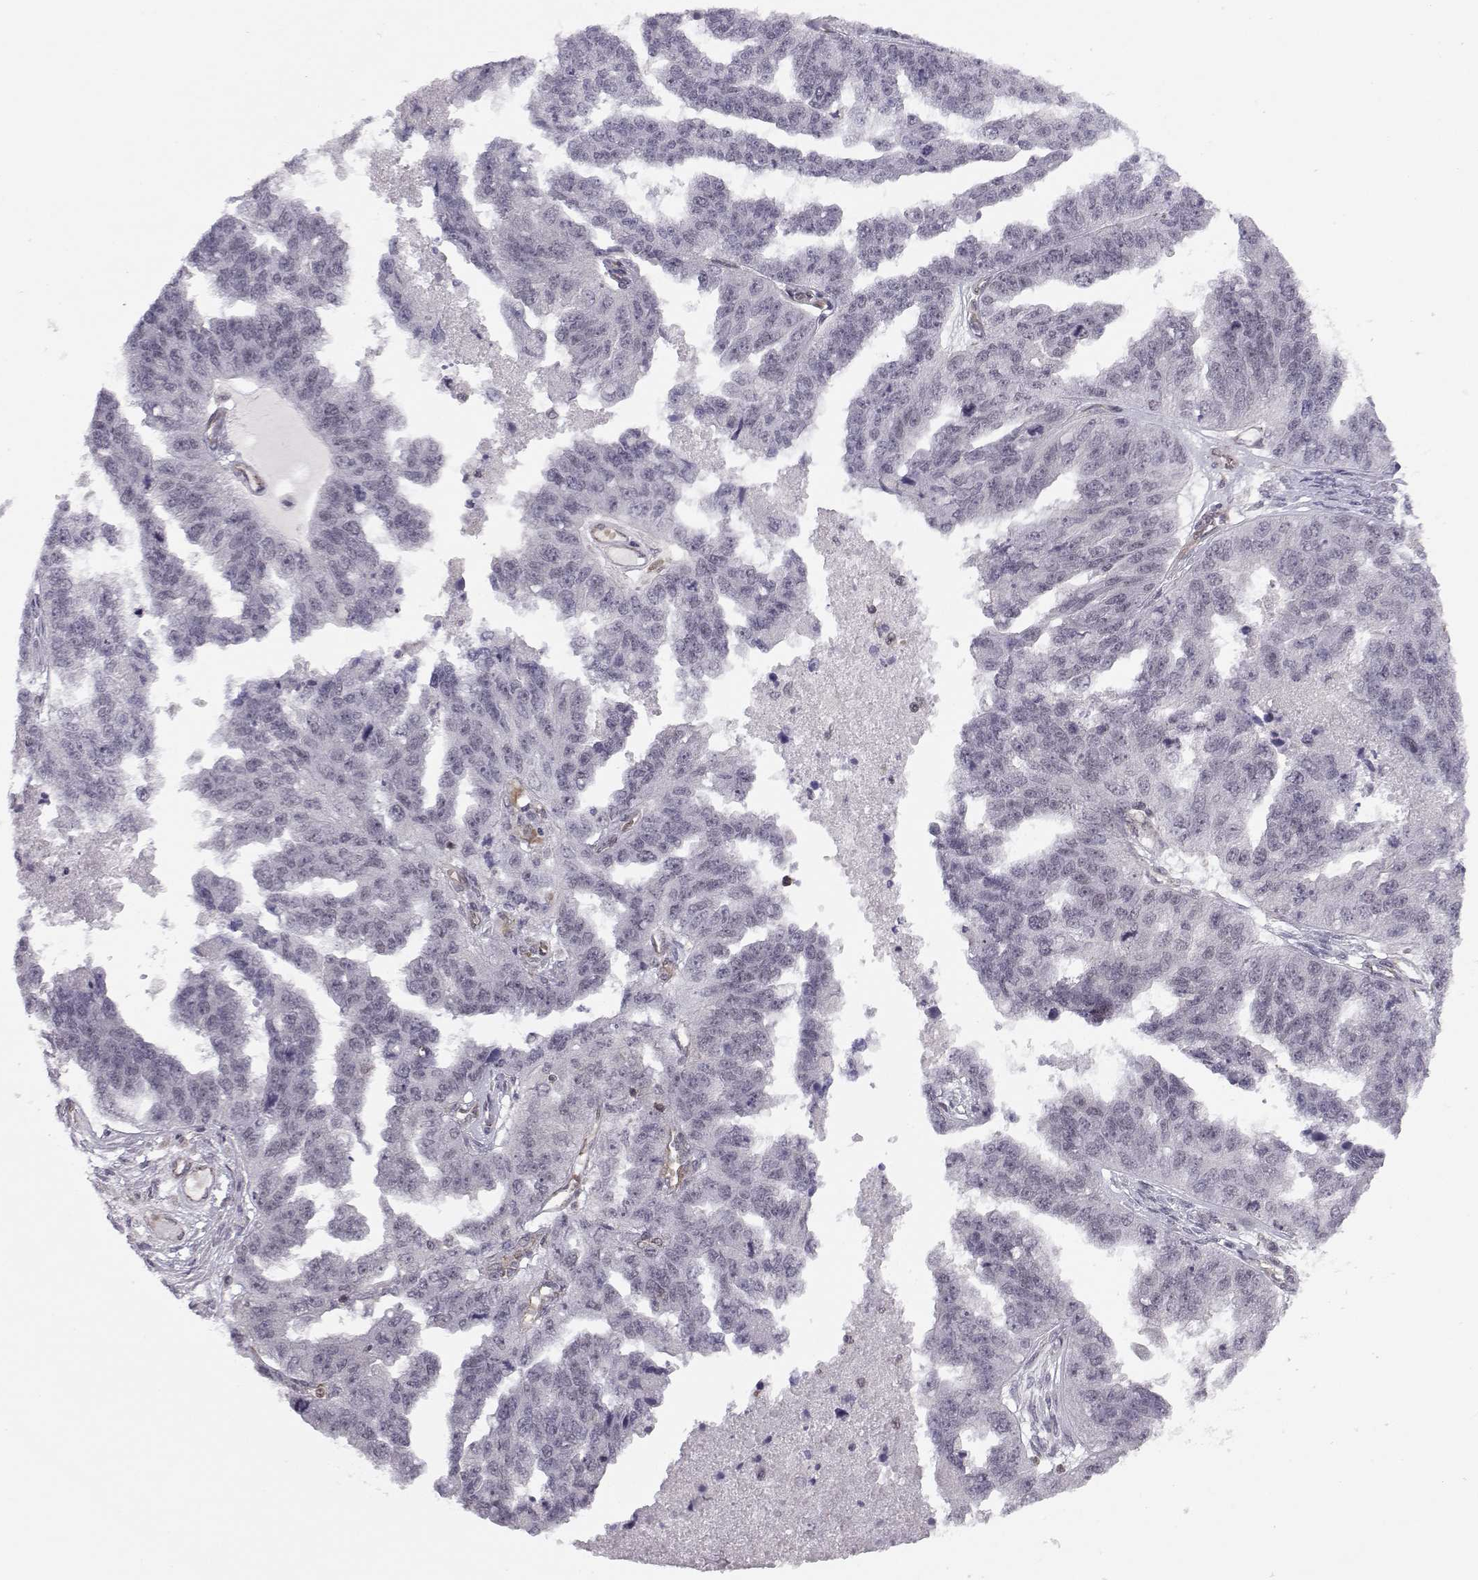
{"staining": {"intensity": "negative", "quantity": "none", "location": "none"}, "tissue": "ovarian cancer", "cell_type": "Tumor cells", "image_type": "cancer", "snomed": [{"axis": "morphology", "description": "Cystadenocarcinoma, serous, NOS"}, {"axis": "topography", "description": "Ovary"}], "caption": "This histopathology image is of ovarian cancer stained with immunohistochemistry (IHC) to label a protein in brown with the nuclei are counter-stained blue. There is no staining in tumor cells.", "gene": "KIF13B", "patient": {"sex": "female", "age": 58}}